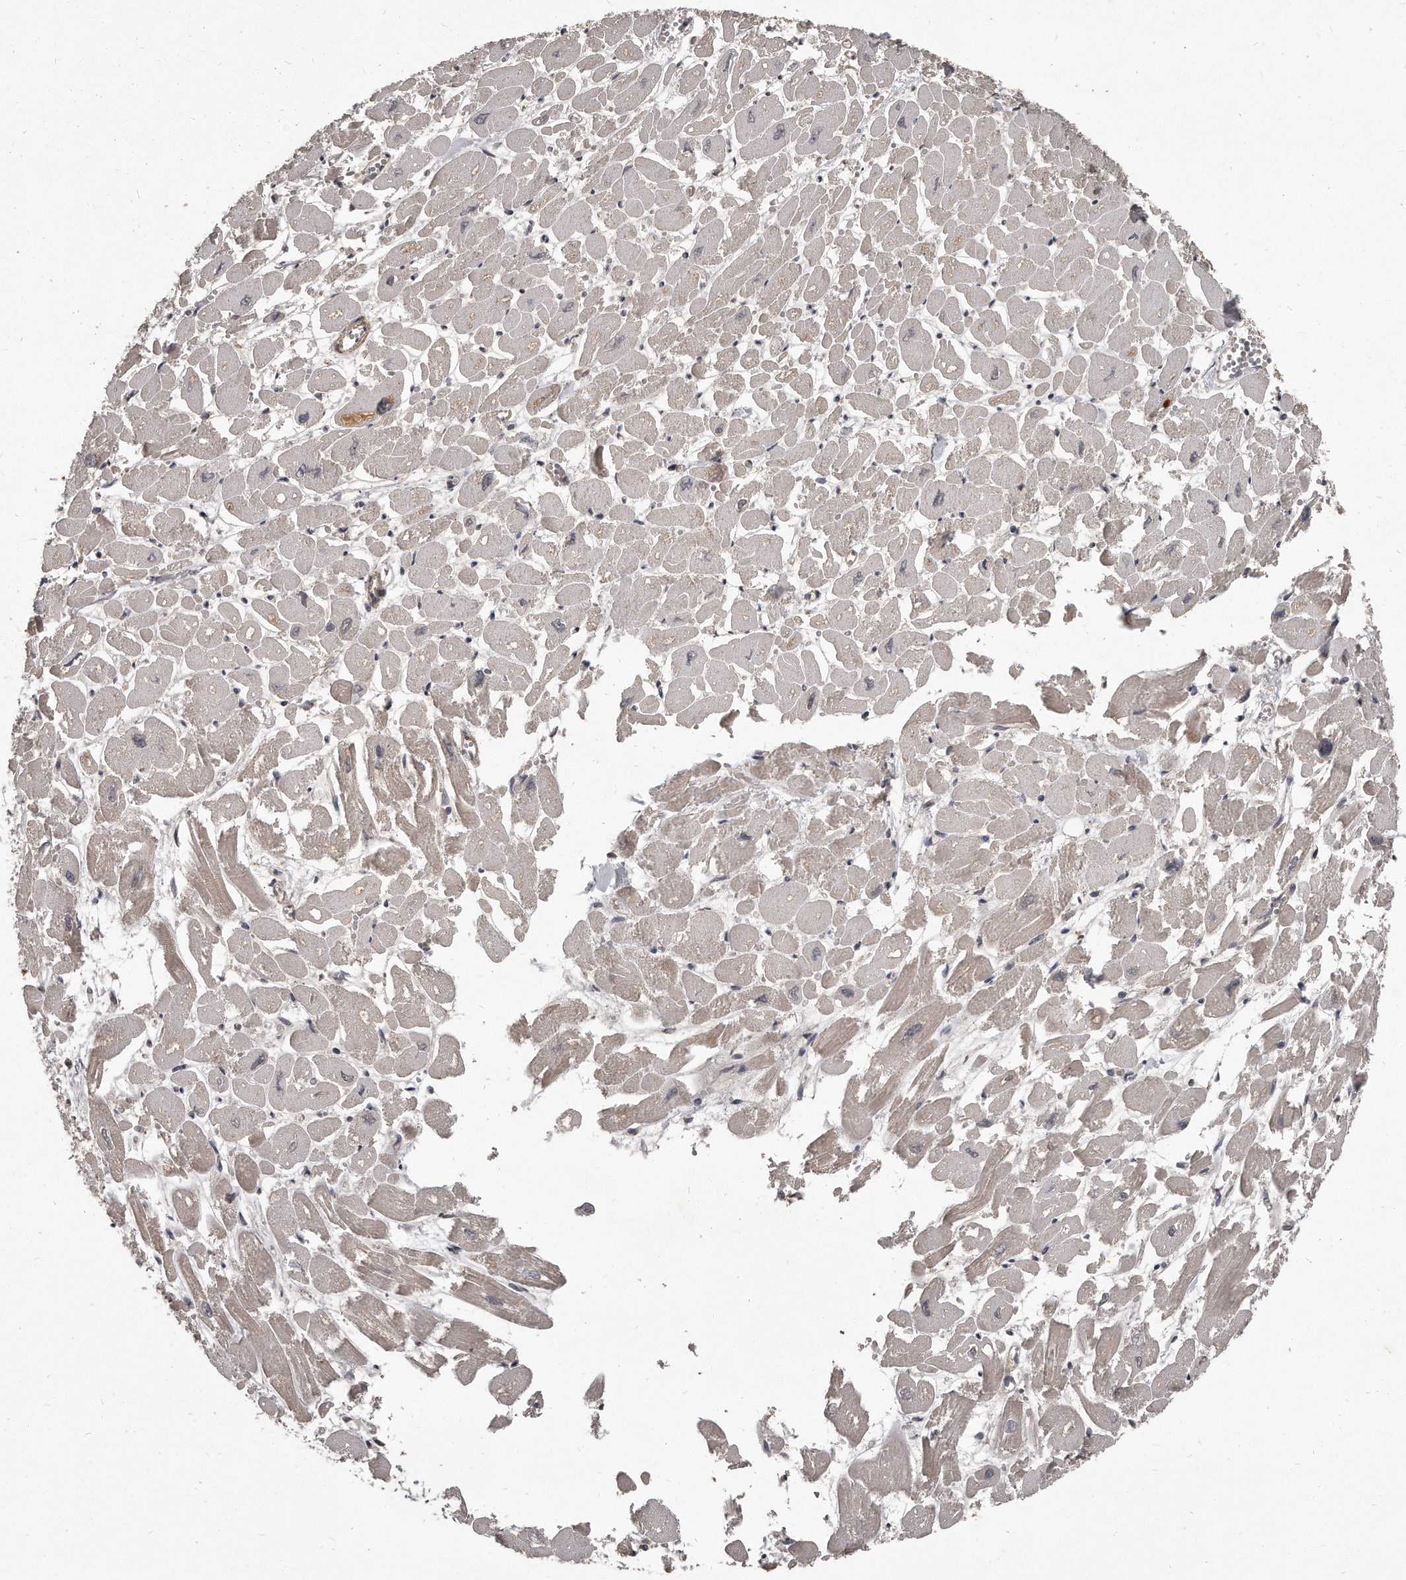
{"staining": {"intensity": "moderate", "quantity": "<25%", "location": "cytoplasmic/membranous"}, "tissue": "heart muscle", "cell_type": "Cardiomyocytes", "image_type": "normal", "snomed": [{"axis": "morphology", "description": "Normal tissue, NOS"}, {"axis": "topography", "description": "Heart"}], "caption": "Human heart muscle stained with a protein marker reveals moderate staining in cardiomyocytes.", "gene": "GRB10", "patient": {"sex": "male", "age": 54}}